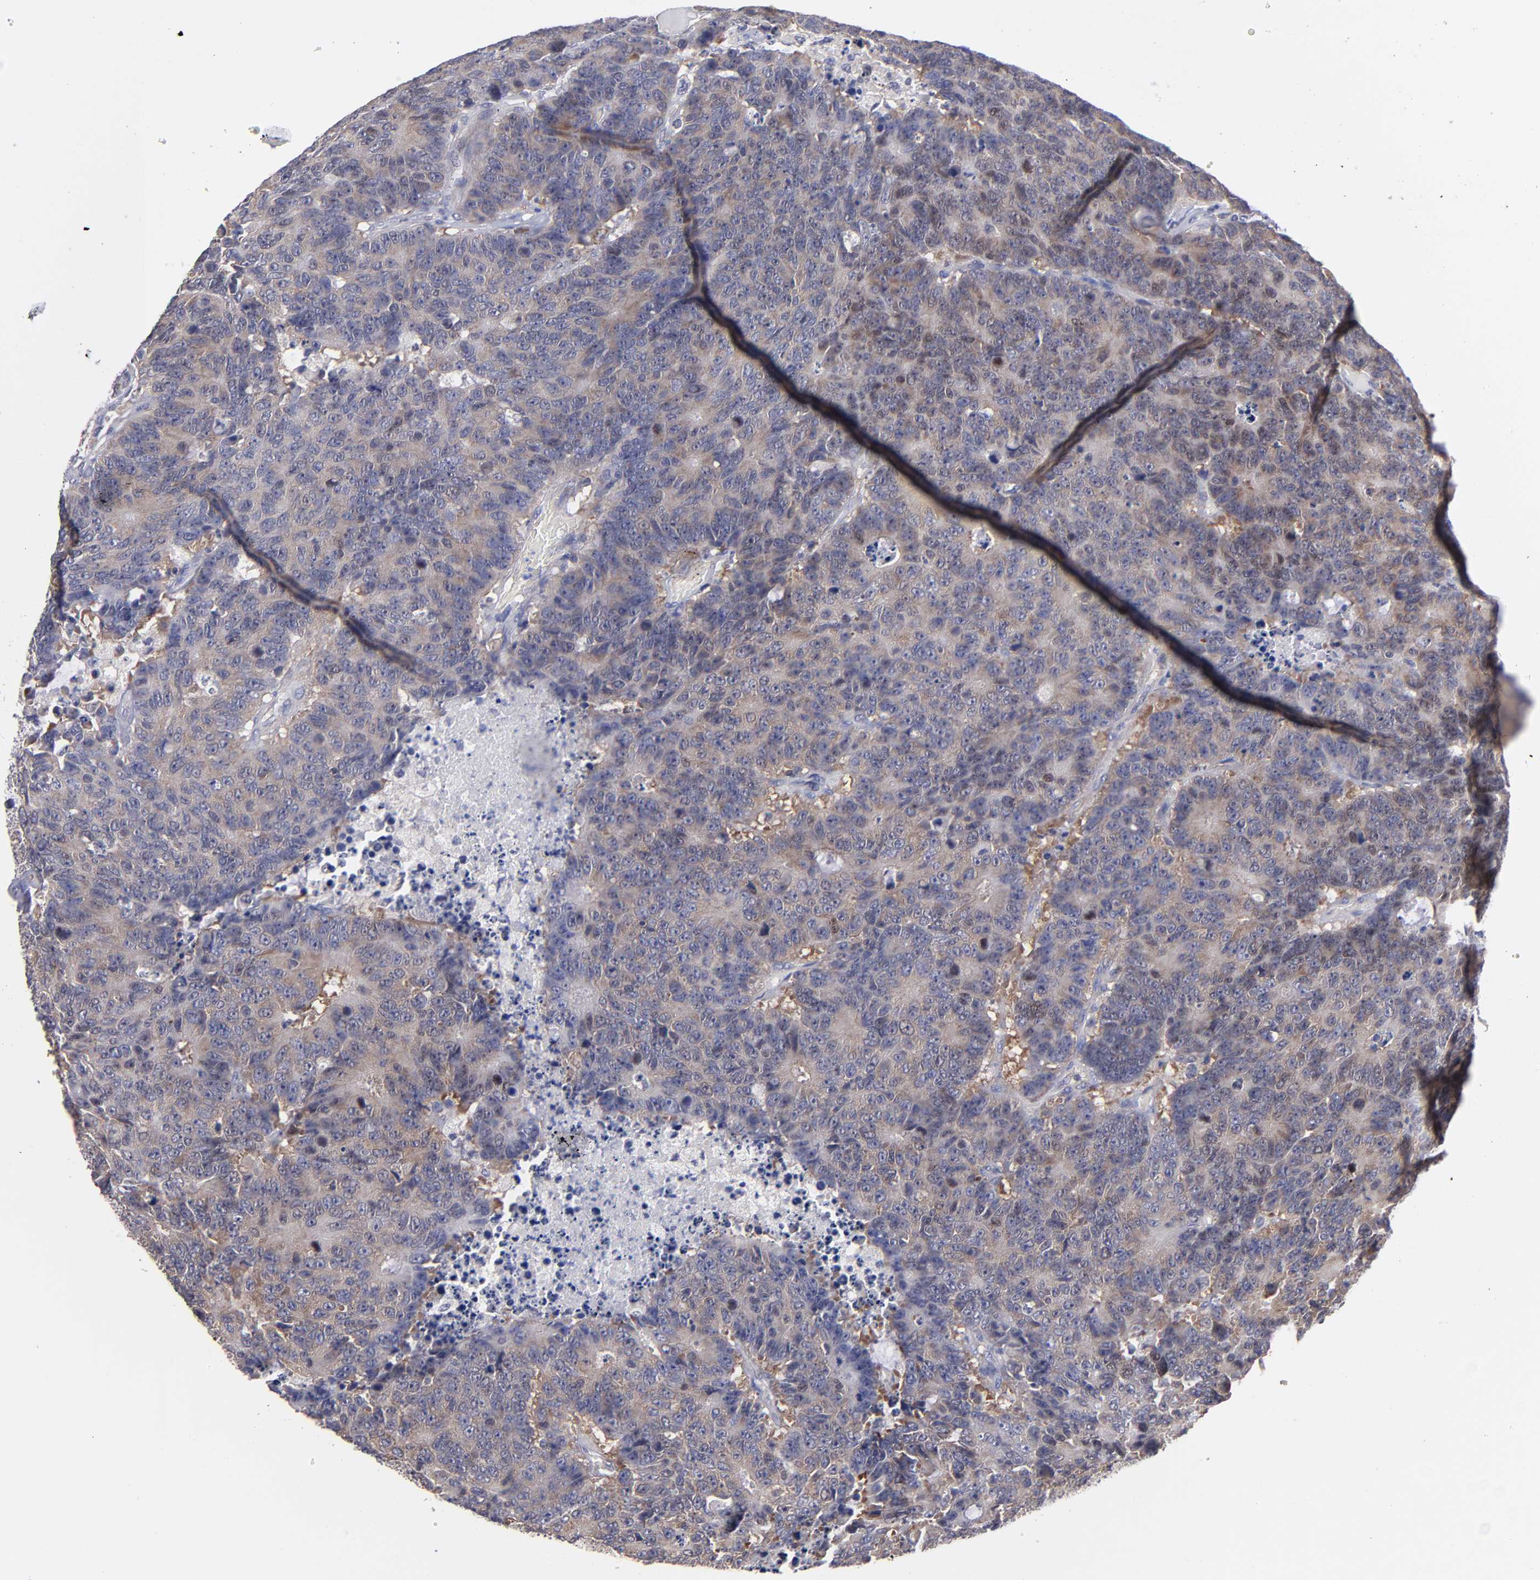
{"staining": {"intensity": "weak", "quantity": ">75%", "location": "cytoplasmic/membranous"}, "tissue": "colorectal cancer", "cell_type": "Tumor cells", "image_type": "cancer", "snomed": [{"axis": "morphology", "description": "Adenocarcinoma, NOS"}, {"axis": "topography", "description": "Colon"}], "caption": "Weak cytoplasmic/membranous protein staining is seen in about >75% of tumor cells in colorectal cancer (adenocarcinoma). Using DAB (brown) and hematoxylin (blue) stains, captured at high magnification using brightfield microscopy.", "gene": "EIF3L", "patient": {"sex": "female", "age": 86}}